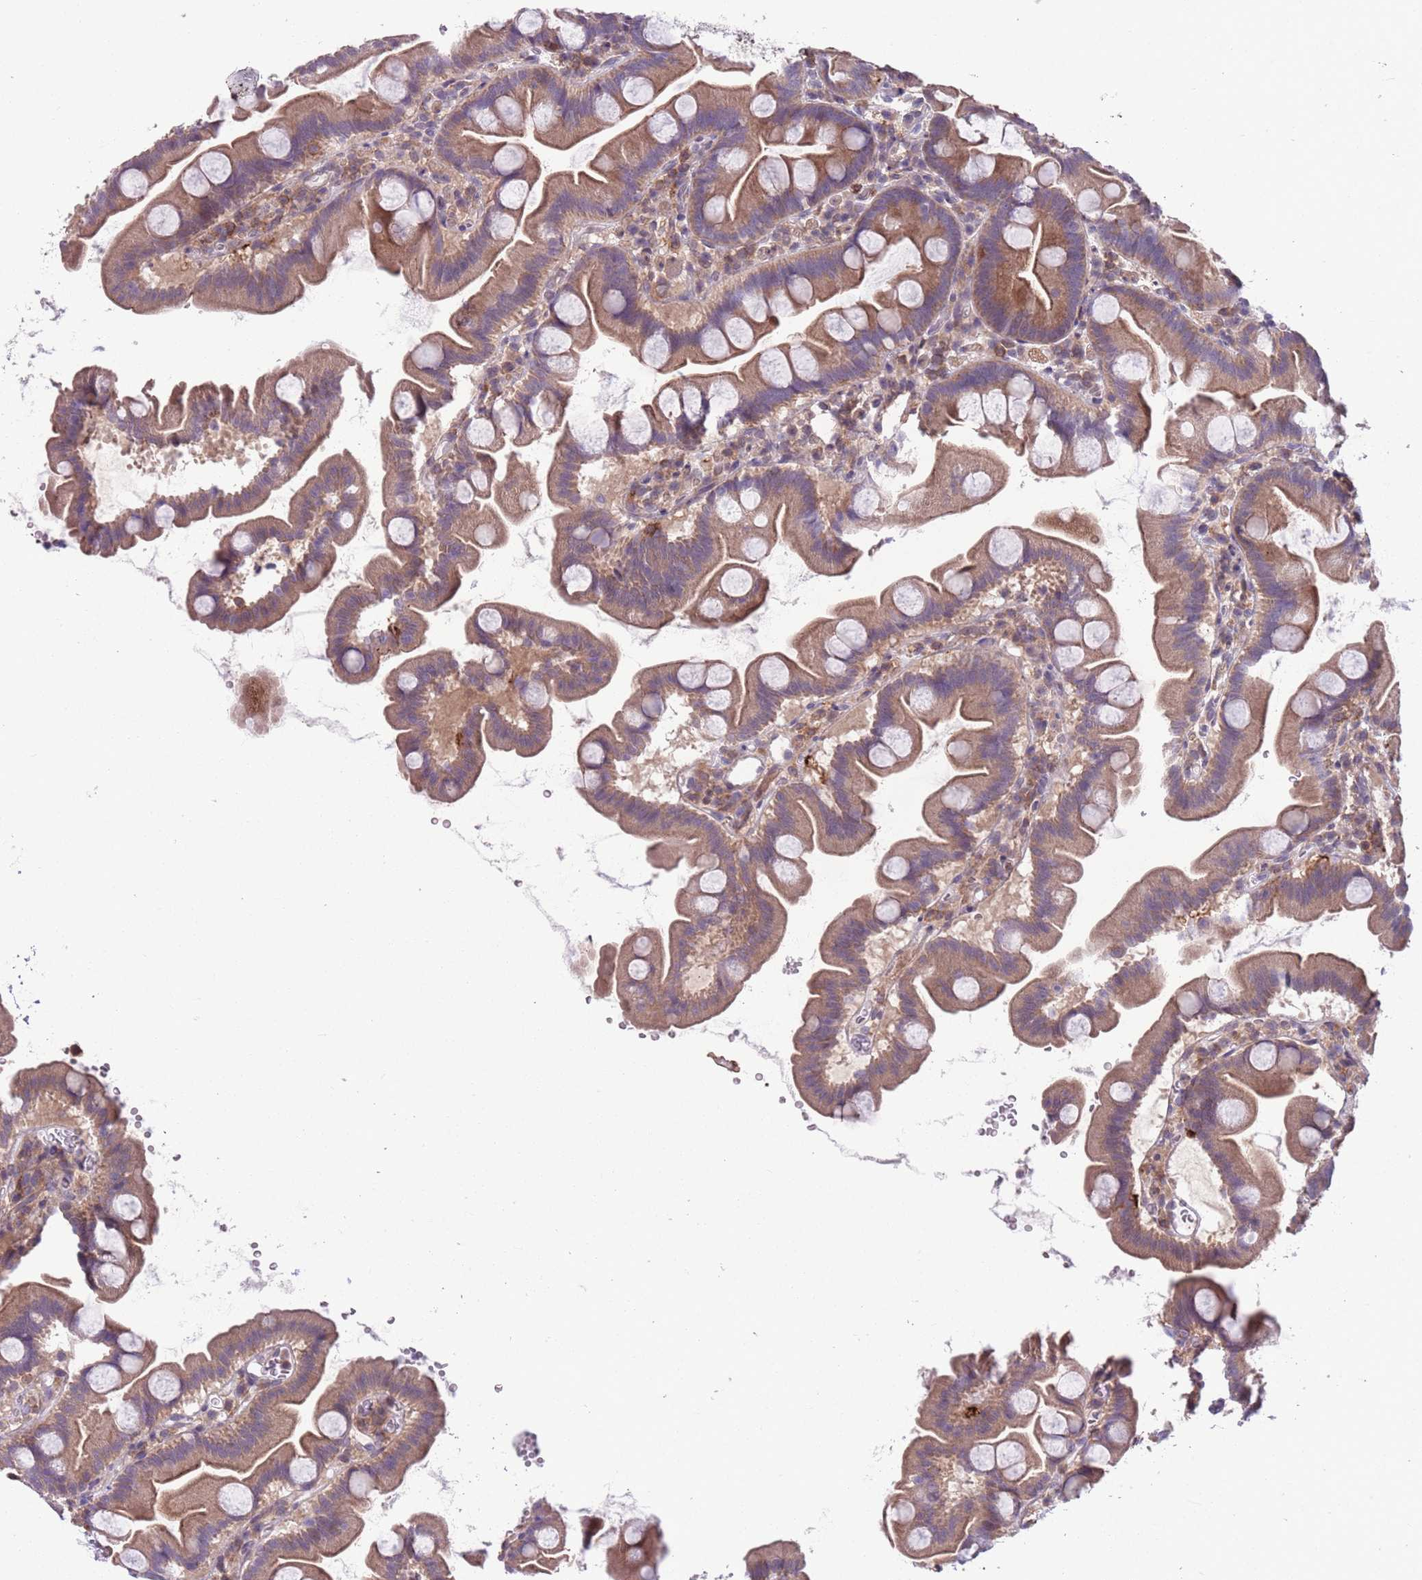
{"staining": {"intensity": "moderate", "quantity": ">75%", "location": "cytoplasmic/membranous"}, "tissue": "small intestine", "cell_type": "Glandular cells", "image_type": "normal", "snomed": [{"axis": "morphology", "description": "Normal tissue, NOS"}, {"axis": "topography", "description": "Small intestine"}], "caption": "Small intestine stained with immunohistochemistry (IHC) demonstrates moderate cytoplasmic/membranous positivity in about >75% of glandular cells.", "gene": "JAML", "patient": {"sex": "female", "age": 68}}